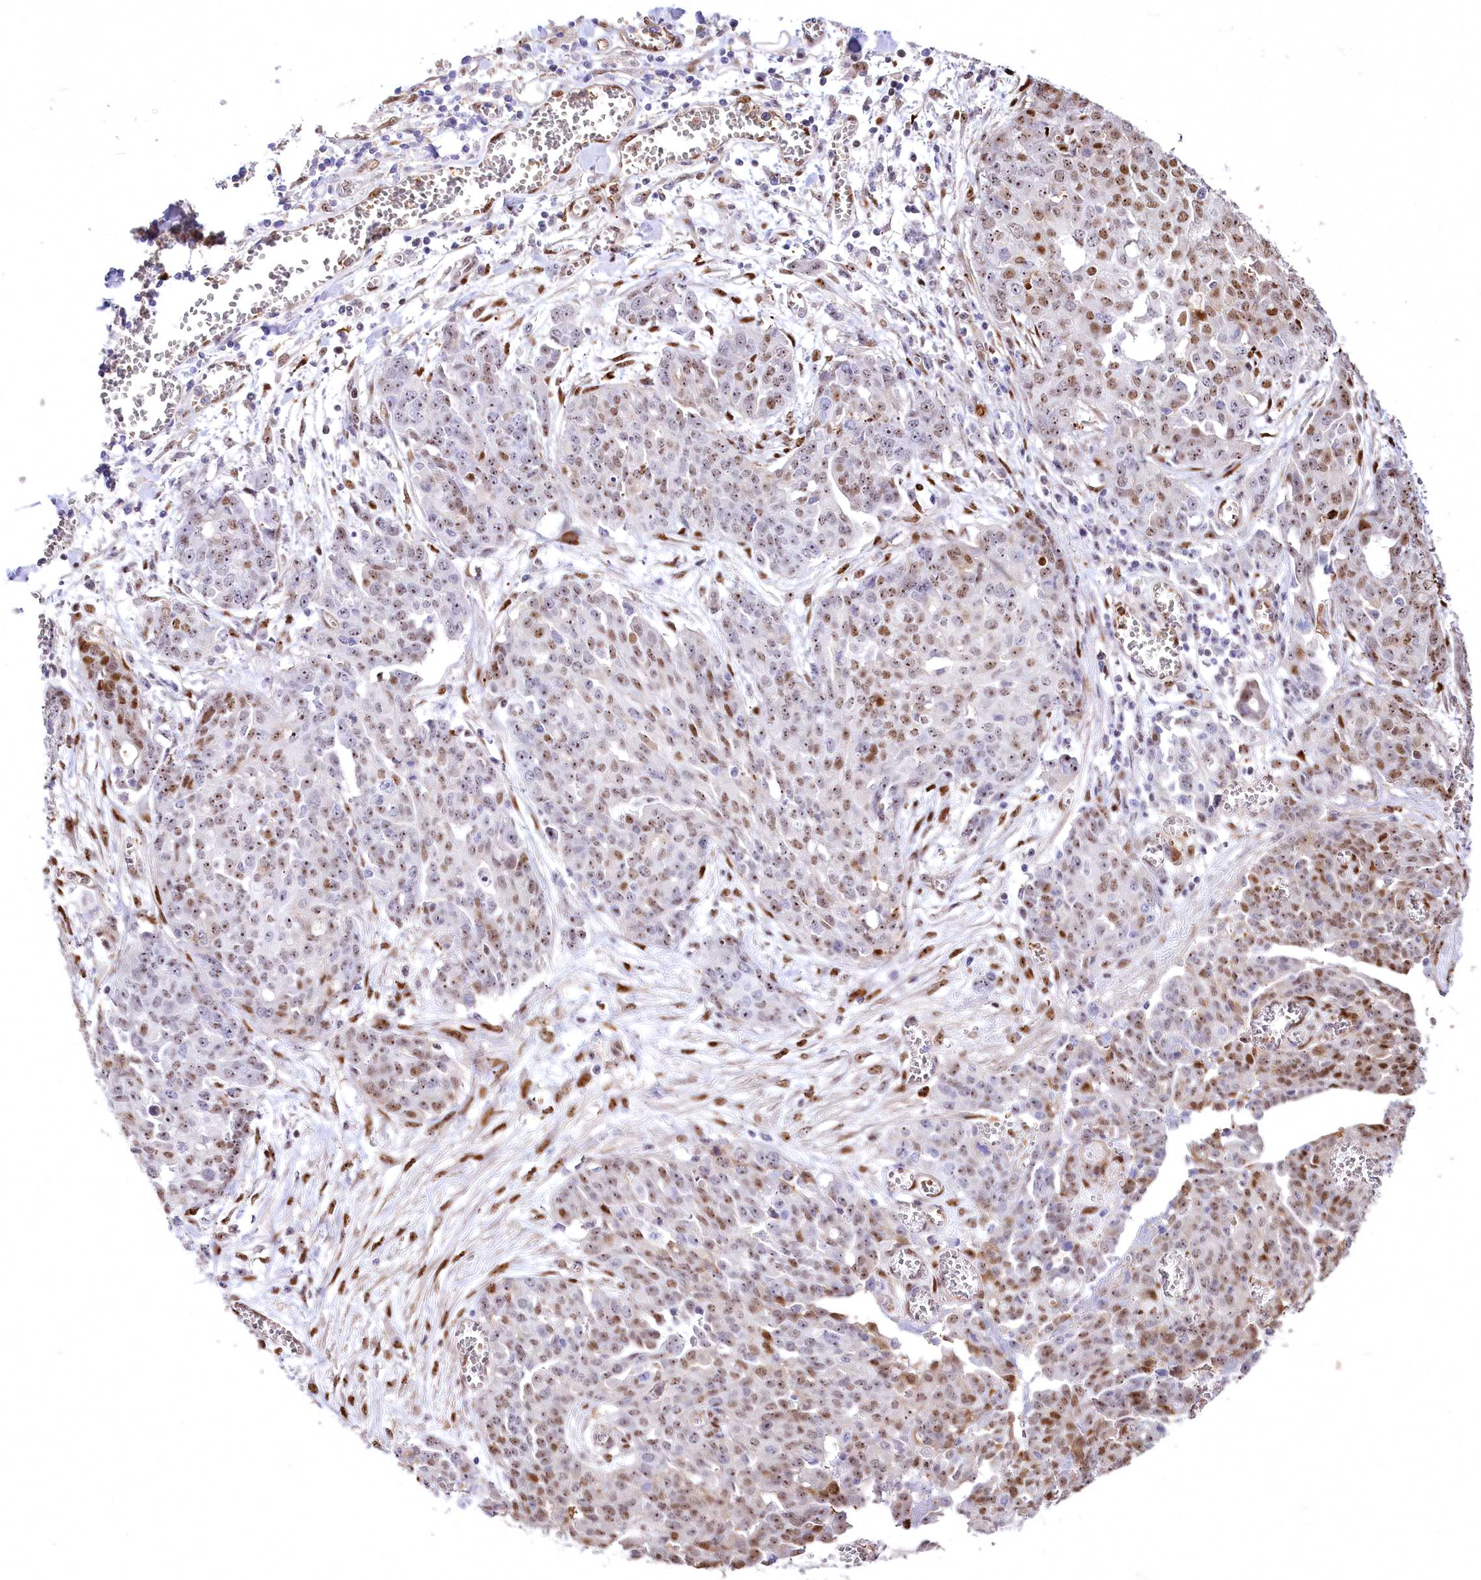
{"staining": {"intensity": "moderate", "quantity": ">75%", "location": "nuclear"}, "tissue": "ovarian cancer", "cell_type": "Tumor cells", "image_type": "cancer", "snomed": [{"axis": "morphology", "description": "Cystadenocarcinoma, serous, NOS"}, {"axis": "topography", "description": "Soft tissue"}, {"axis": "topography", "description": "Ovary"}], "caption": "Immunohistochemistry micrograph of neoplastic tissue: serous cystadenocarcinoma (ovarian) stained using immunohistochemistry (IHC) demonstrates medium levels of moderate protein expression localized specifically in the nuclear of tumor cells, appearing as a nuclear brown color.", "gene": "PTMS", "patient": {"sex": "female", "age": 57}}